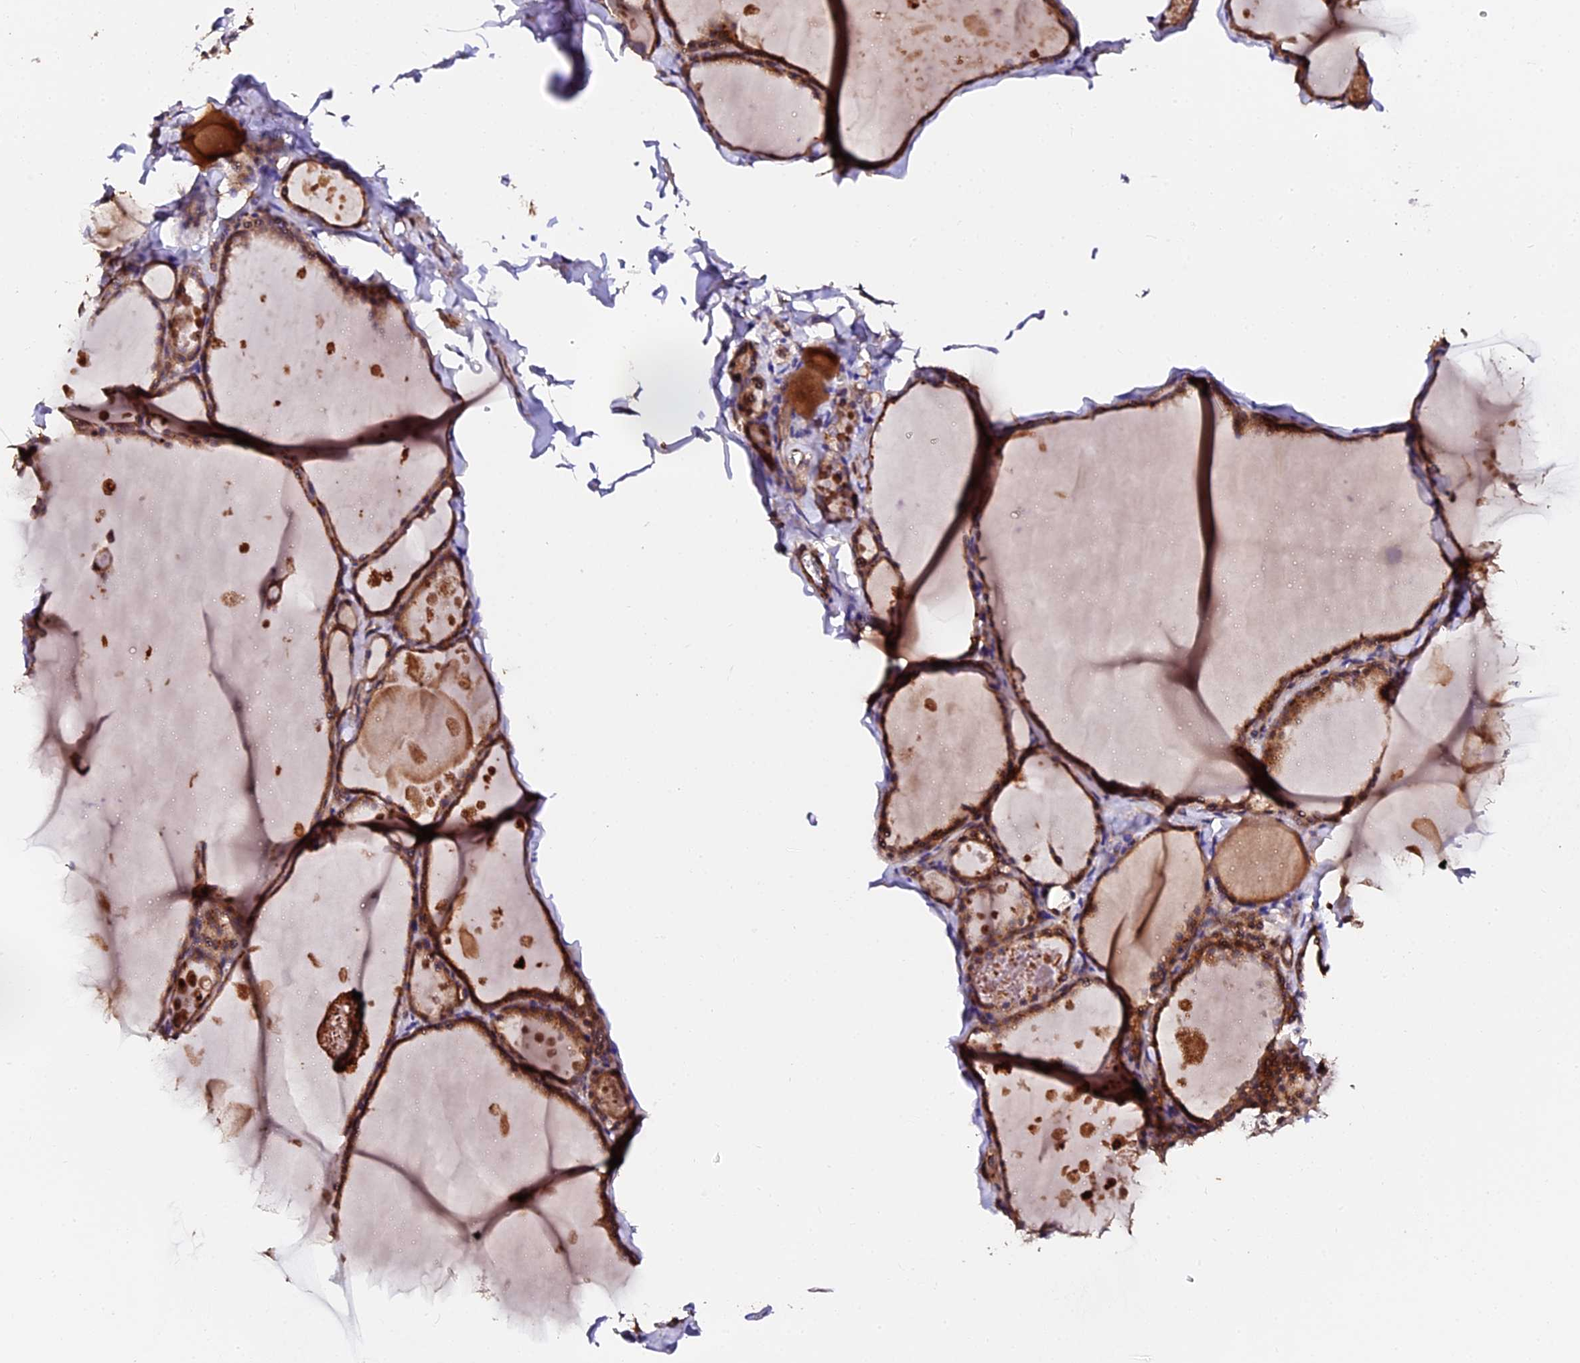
{"staining": {"intensity": "strong", "quantity": ">75%", "location": "cytoplasmic/membranous"}, "tissue": "thyroid gland", "cell_type": "Glandular cells", "image_type": "normal", "snomed": [{"axis": "morphology", "description": "Normal tissue, NOS"}, {"axis": "topography", "description": "Thyroid gland"}], "caption": "Immunohistochemical staining of unremarkable human thyroid gland reveals >75% levels of strong cytoplasmic/membranous protein staining in about >75% of glandular cells. (Brightfield microscopy of DAB IHC at high magnification).", "gene": "TDO2", "patient": {"sex": "male", "age": 56}}